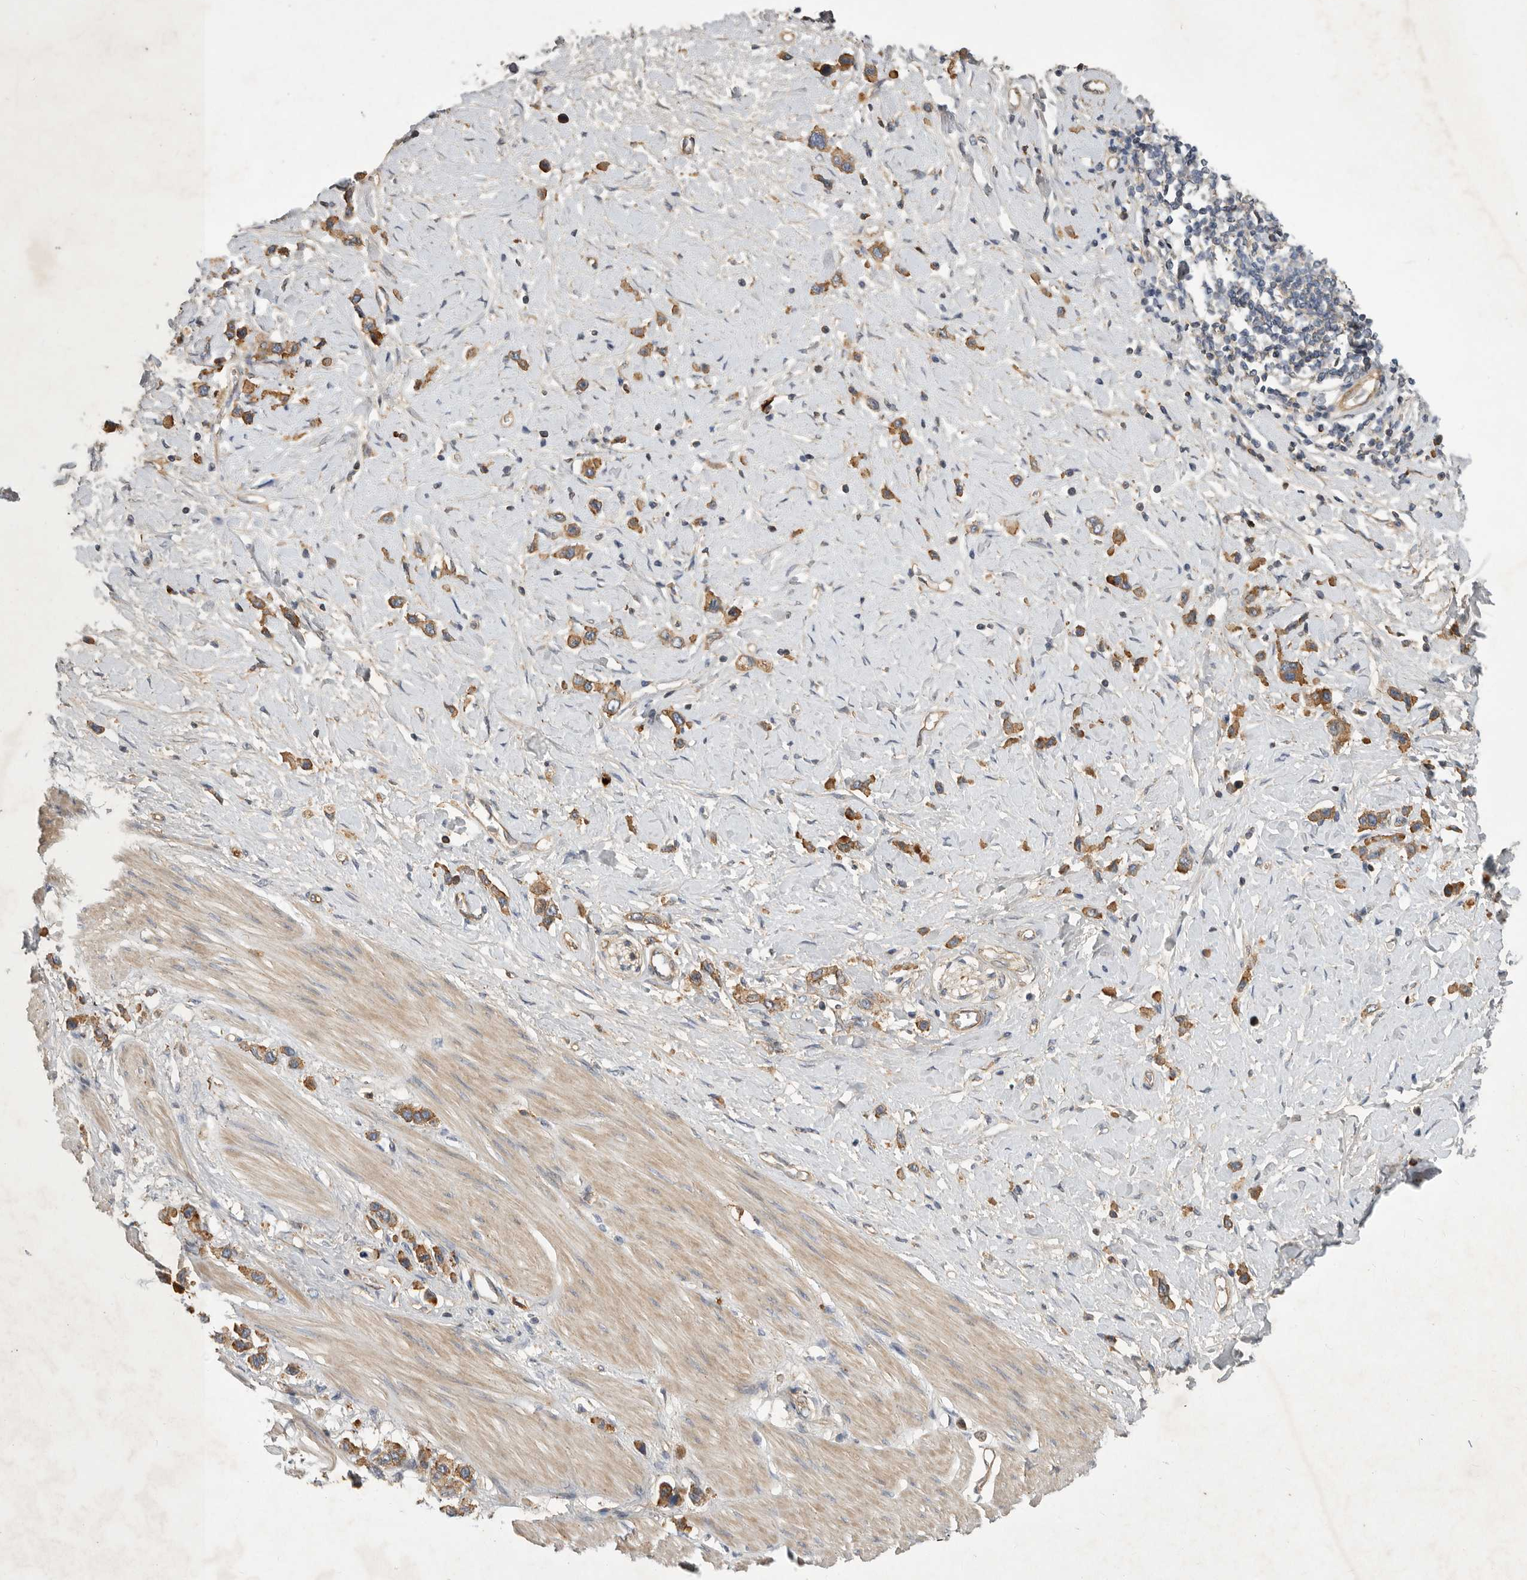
{"staining": {"intensity": "moderate", "quantity": ">75%", "location": "cytoplasmic/membranous"}, "tissue": "stomach cancer", "cell_type": "Tumor cells", "image_type": "cancer", "snomed": [{"axis": "morphology", "description": "Adenocarcinoma, NOS"}, {"axis": "topography", "description": "Stomach"}], "caption": "Human stomach cancer stained with a brown dye demonstrates moderate cytoplasmic/membranous positive expression in approximately >75% of tumor cells.", "gene": "MLPH", "patient": {"sex": "female", "age": 65}}